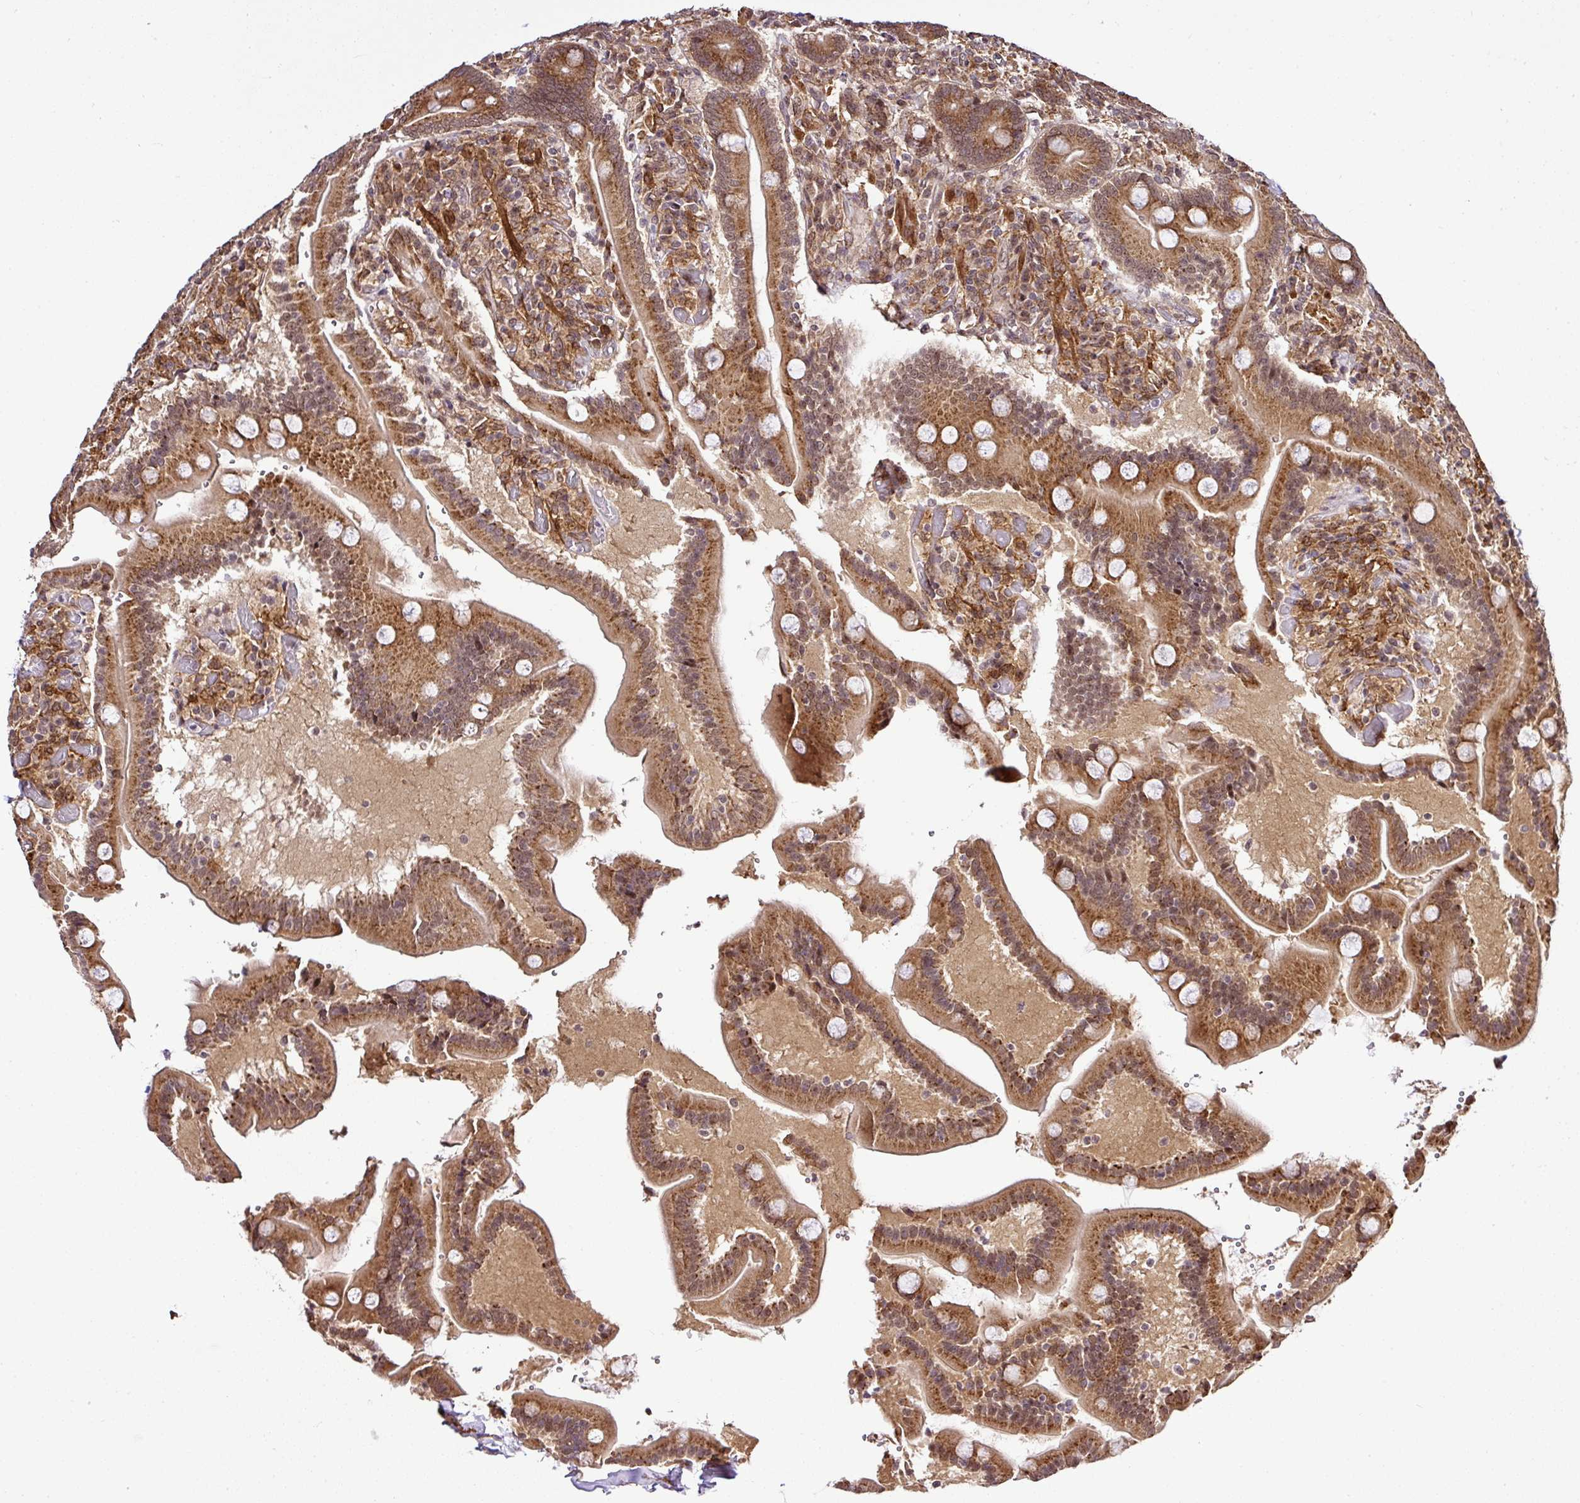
{"staining": {"intensity": "strong", "quantity": ">75%", "location": "cytoplasmic/membranous,nuclear"}, "tissue": "duodenum", "cell_type": "Glandular cells", "image_type": "normal", "snomed": [{"axis": "morphology", "description": "Normal tissue, NOS"}, {"axis": "topography", "description": "Duodenum"}], "caption": "Immunohistochemistry photomicrograph of normal duodenum stained for a protein (brown), which shows high levels of strong cytoplasmic/membranous,nuclear positivity in about >75% of glandular cells.", "gene": "FAM153A", "patient": {"sex": "female", "age": 62}}